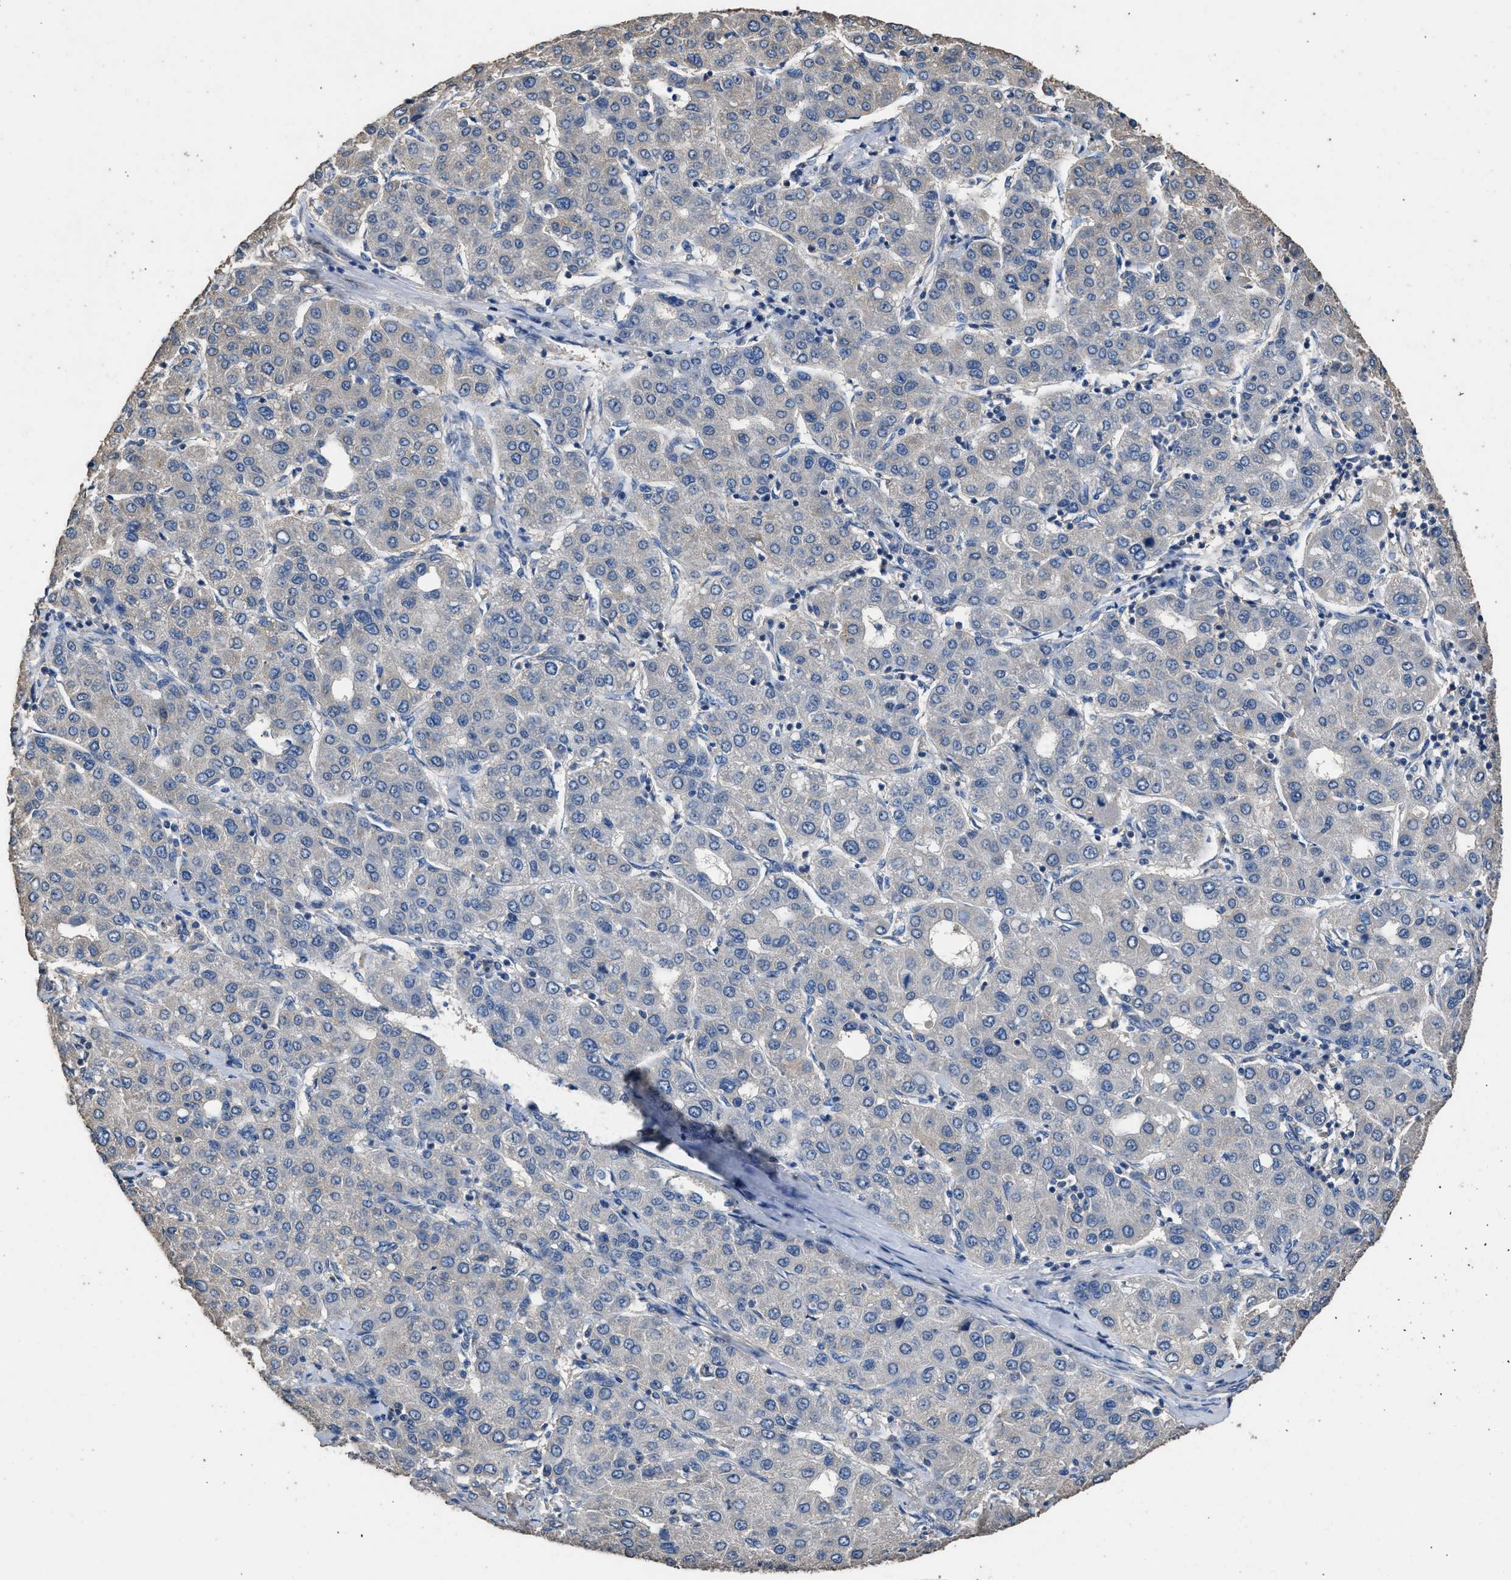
{"staining": {"intensity": "negative", "quantity": "none", "location": "none"}, "tissue": "liver cancer", "cell_type": "Tumor cells", "image_type": "cancer", "snomed": [{"axis": "morphology", "description": "Carcinoma, Hepatocellular, NOS"}, {"axis": "topography", "description": "Liver"}], "caption": "The image reveals no significant expression in tumor cells of liver hepatocellular carcinoma.", "gene": "ITSN1", "patient": {"sex": "male", "age": 65}}